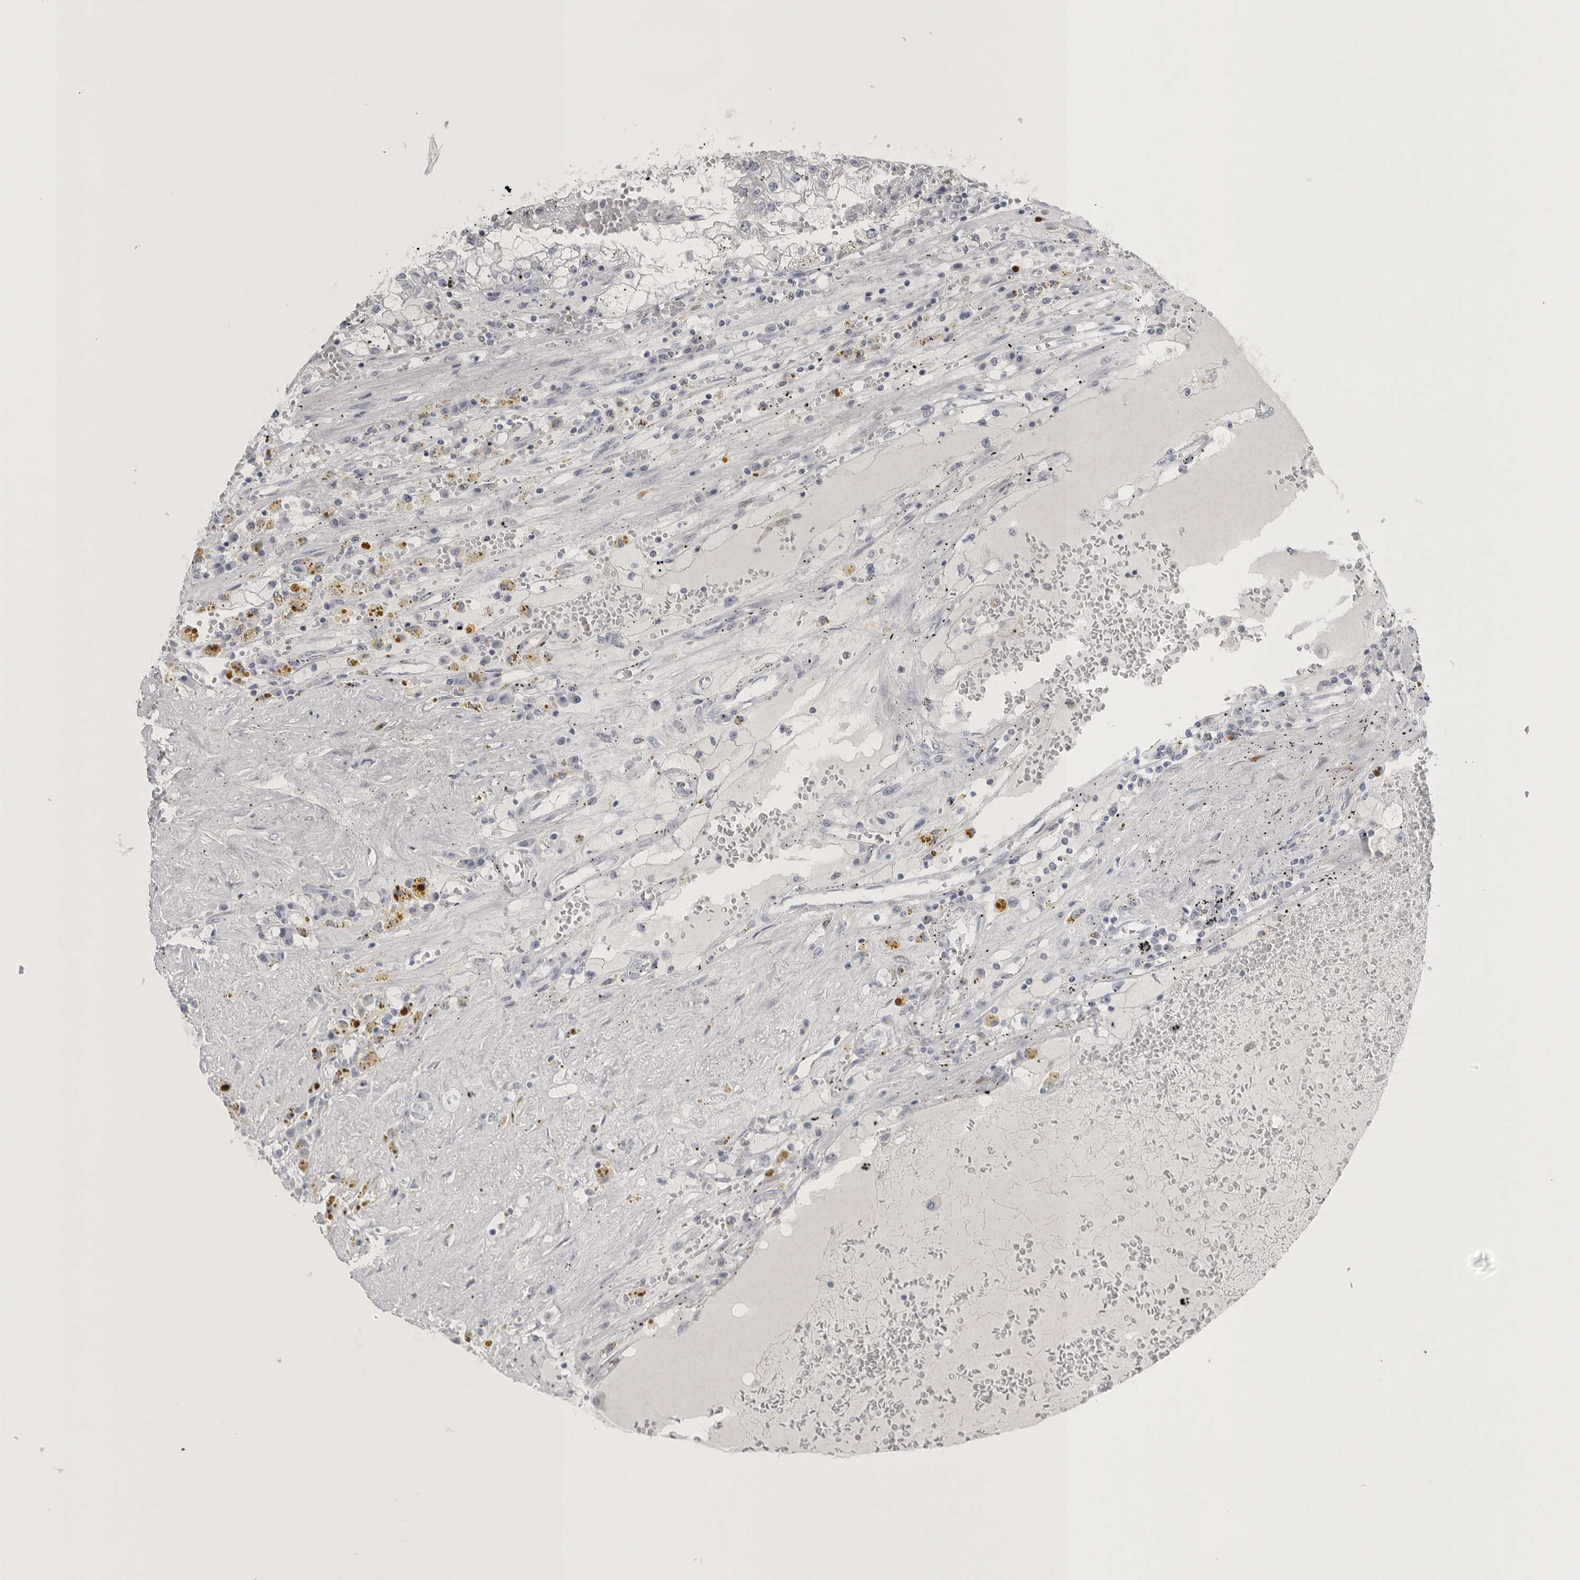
{"staining": {"intensity": "negative", "quantity": "none", "location": "none"}, "tissue": "renal cancer", "cell_type": "Tumor cells", "image_type": "cancer", "snomed": [{"axis": "morphology", "description": "Adenocarcinoma, NOS"}, {"axis": "topography", "description": "Kidney"}], "caption": "A photomicrograph of renal adenocarcinoma stained for a protein exhibits no brown staining in tumor cells. (DAB immunohistochemistry (IHC) visualized using brightfield microscopy, high magnification).", "gene": "TIMP1", "patient": {"sex": "male", "age": 56}}